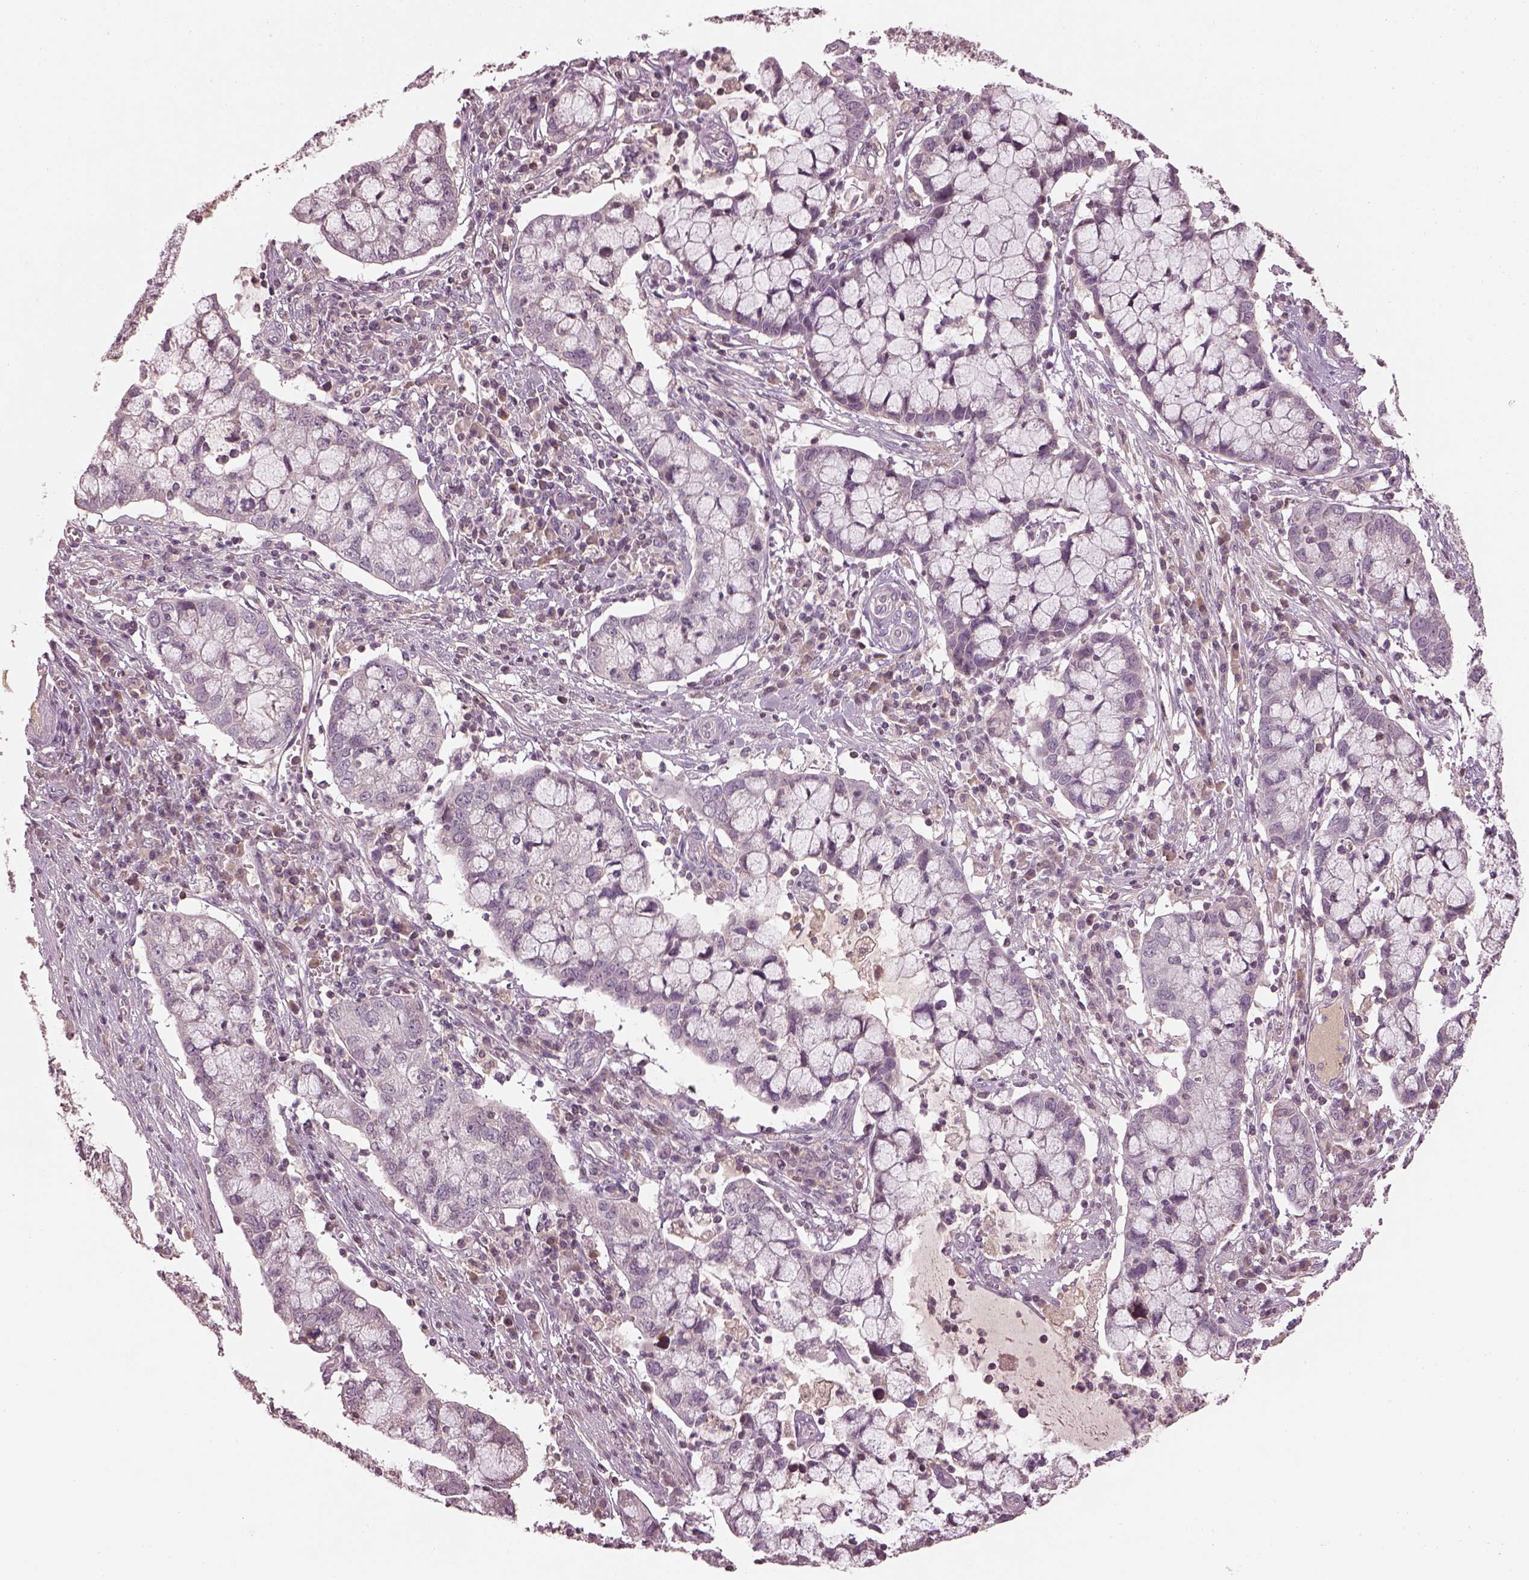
{"staining": {"intensity": "negative", "quantity": "none", "location": "none"}, "tissue": "cervical cancer", "cell_type": "Tumor cells", "image_type": "cancer", "snomed": [{"axis": "morphology", "description": "Adenocarcinoma, NOS"}, {"axis": "topography", "description": "Cervix"}], "caption": "DAB (3,3'-diaminobenzidine) immunohistochemical staining of human cervical cancer displays no significant expression in tumor cells.", "gene": "TLX3", "patient": {"sex": "female", "age": 40}}